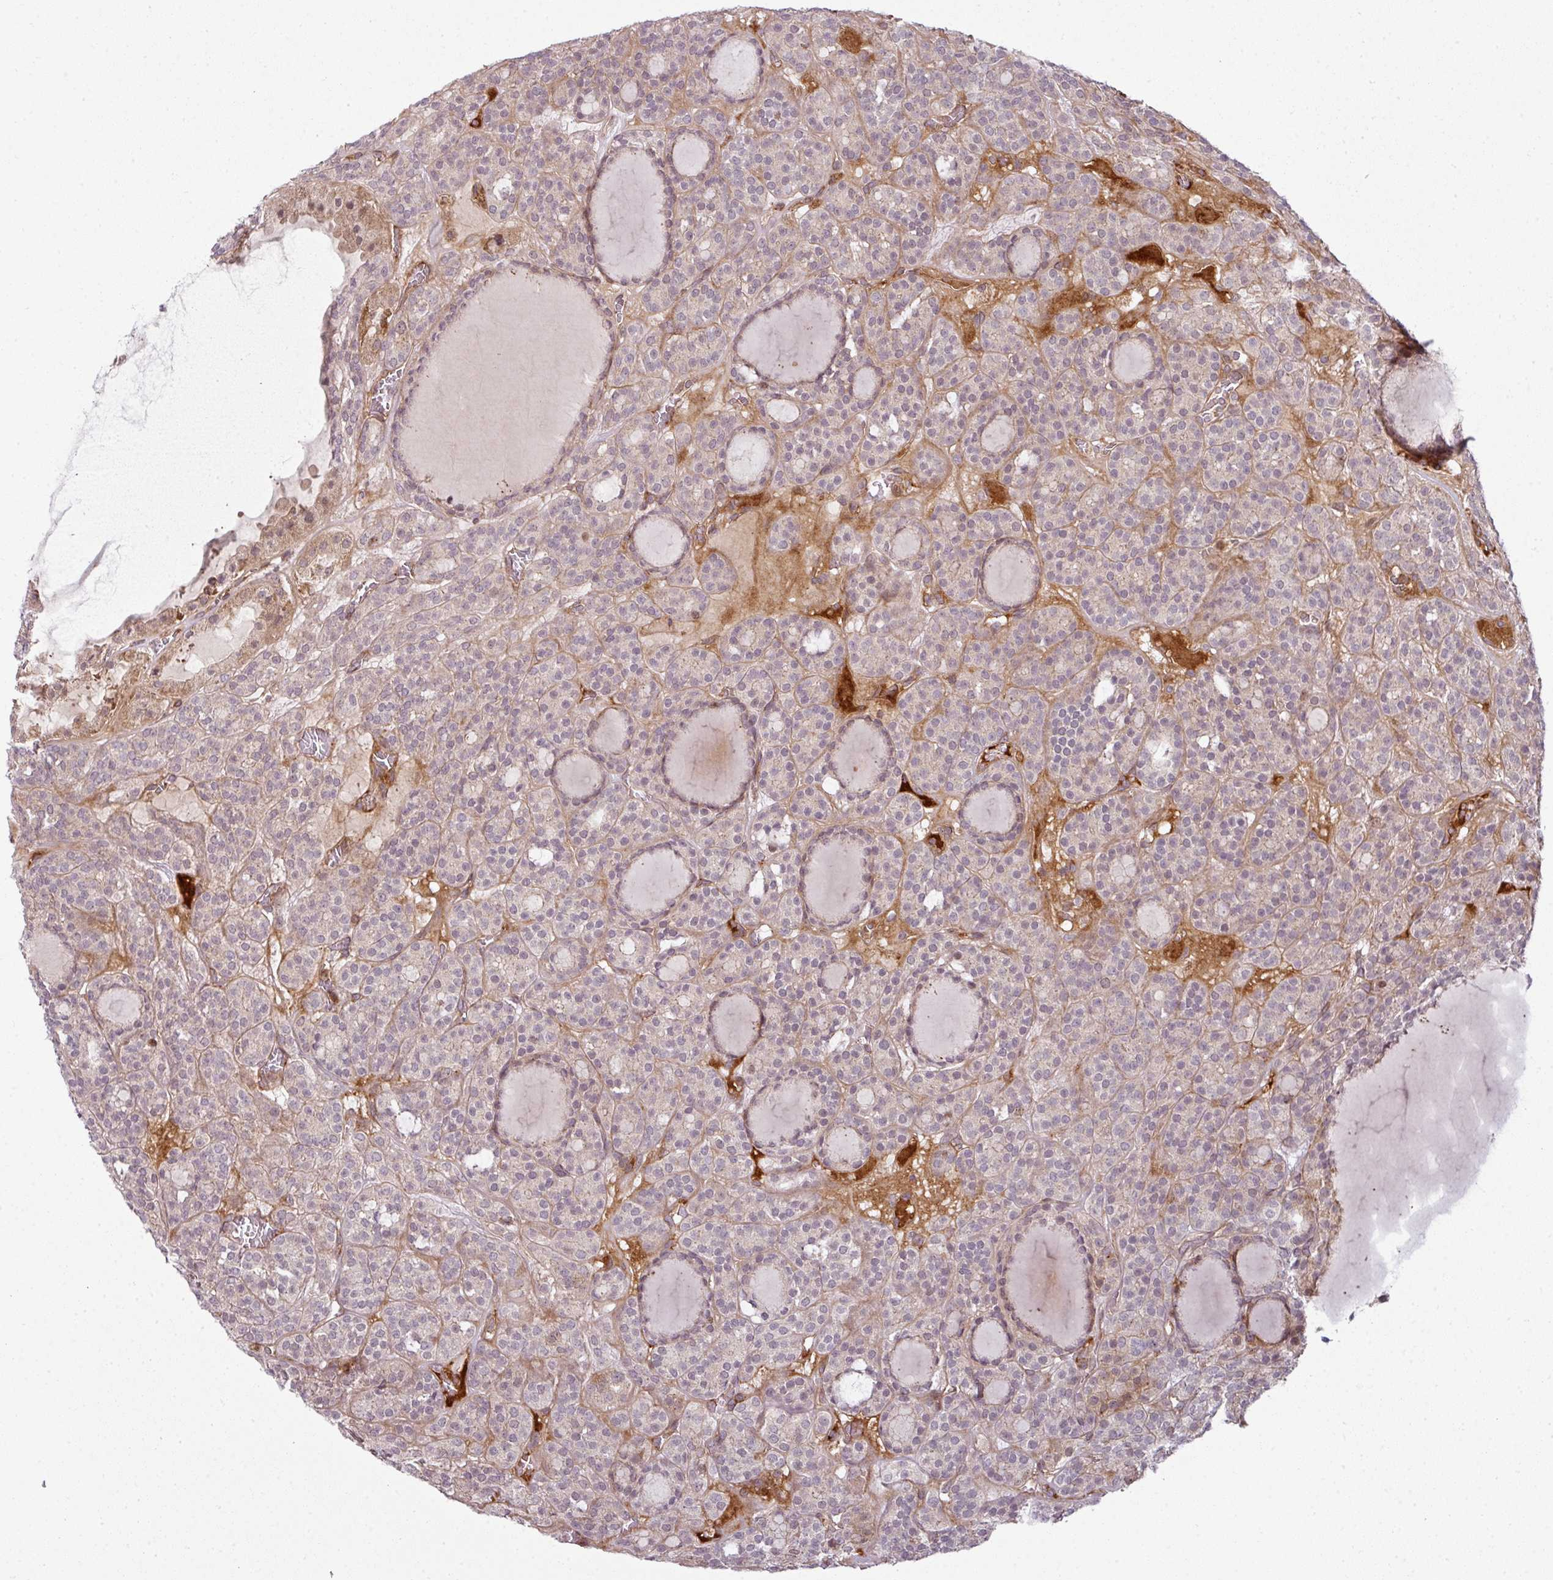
{"staining": {"intensity": "weak", "quantity": "<25%", "location": "cytoplasmic/membranous"}, "tissue": "thyroid cancer", "cell_type": "Tumor cells", "image_type": "cancer", "snomed": [{"axis": "morphology", "description": "Follicular adenoma carcinoma, NOS"}, {"axis": "topography", "description": "Thyroid gland"}], "caption": "Tumor cells are negative for brown protein staining in thyroid follicular adenoma carcinoma. The staining is performed using DAB brown chromogen with nuclei counter-stained in using hematoxylin.", "gene": "ATAT1", "patient": {"sex": "female", "age": 63}}